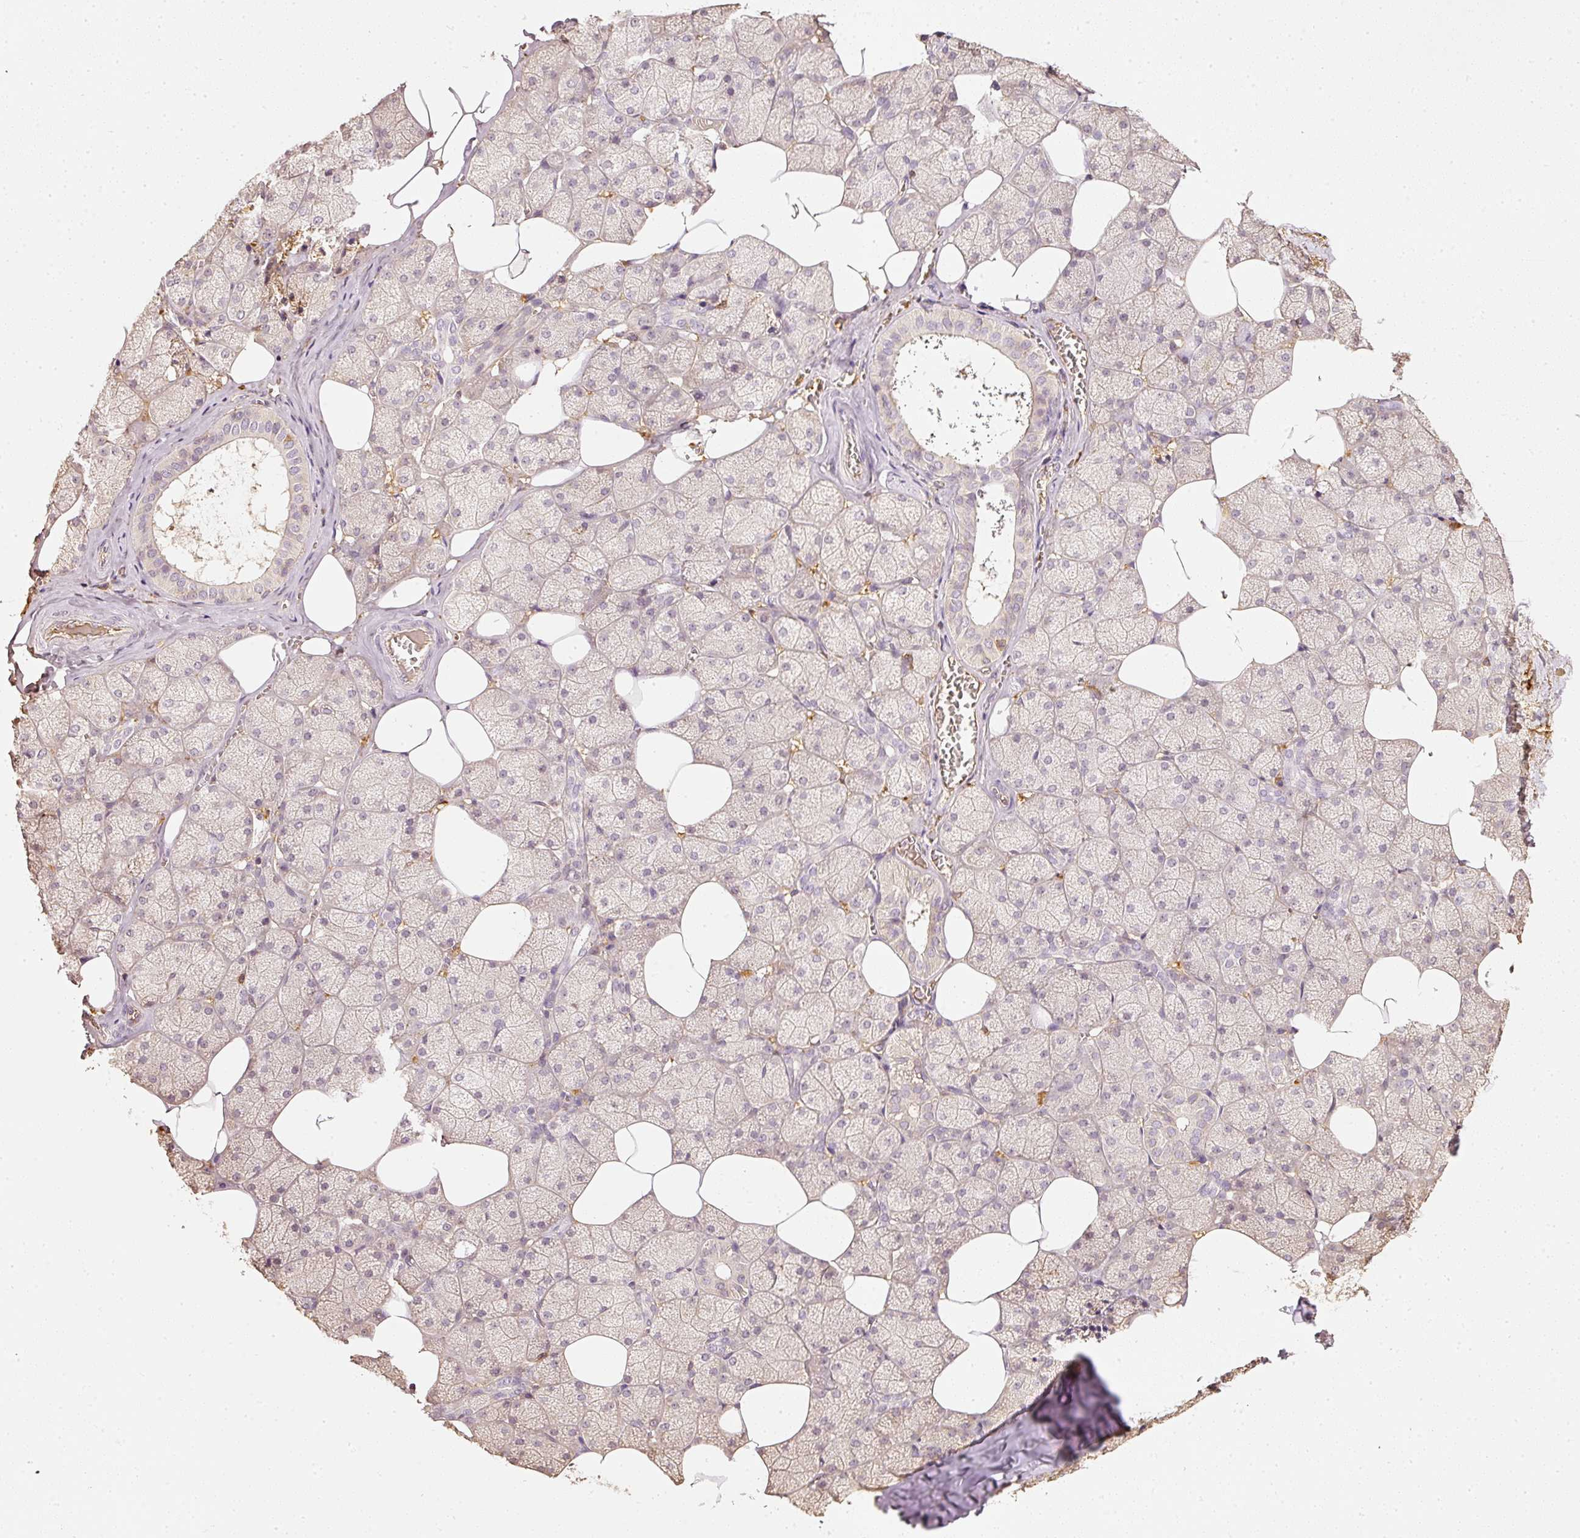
{"staining": {"intensity": "moderate", "quantity": "<25%", "location": "cytoplasmic/membranous"}, "tissue": "salivary gland", "cell_type": "Glandular cells", "image_type": "normal", "snomed": [{"axis": "morphology", "description": "Normal tissue, NOS"}, {"axis": "topography", "description": "Salivary gland"}, {"axis": "topography", "description": "Peripheral nerve tissue"}], "caption": "Protein staining by immunohistochemistry (IHC) demonstrates moderate cytoplasmic/membranous staining in approximately <25% of glandular cells in benign salivary gland. (IHC, brightfield microscopy, high magnification).", "gene": "EVL", "patient": {"sex": "male", "age": 38}}